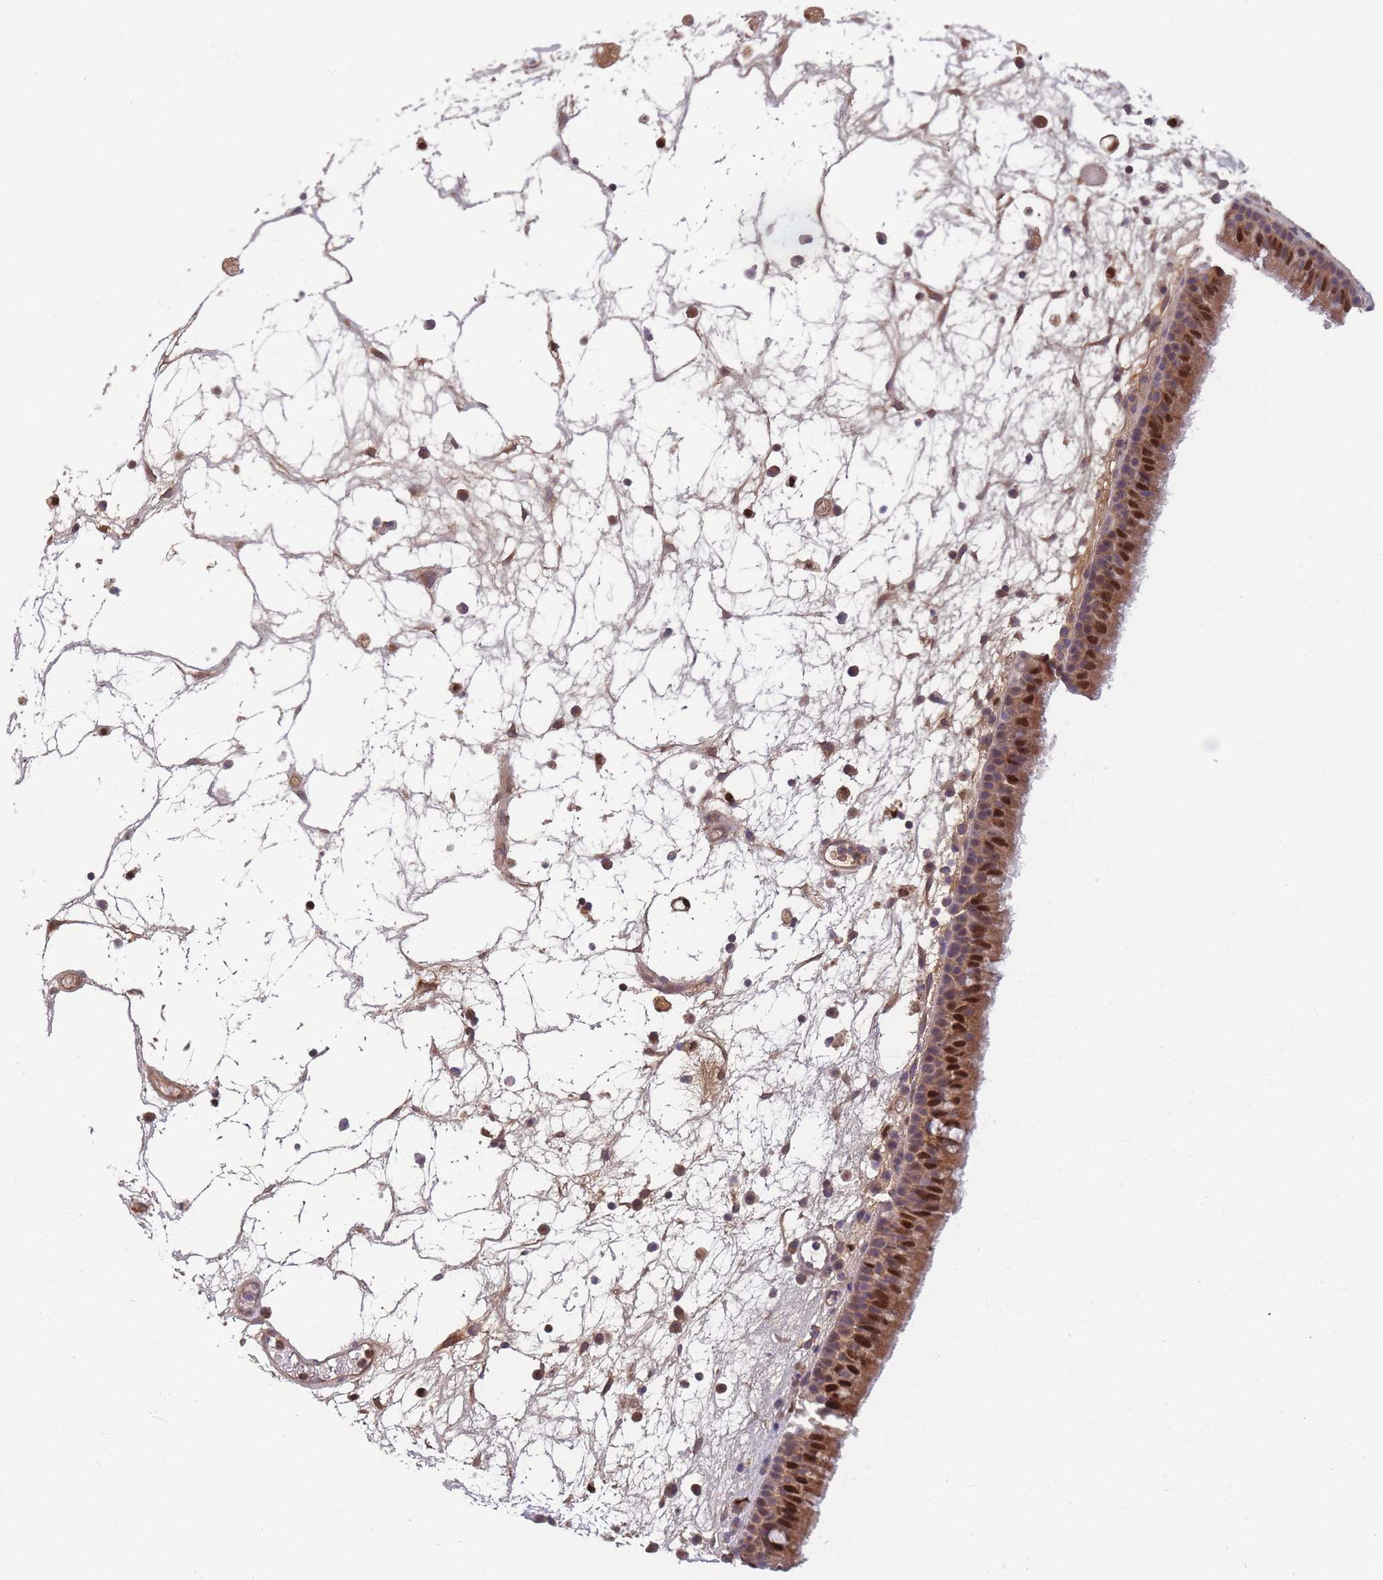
{"staining": {"intensity": "strong", "quantity": ">75%", "location": "cytoplasmic/membranous,nuclear"}, "tissue": "nasopharynx", "cell_type": "Respiratory epithelial cells", "image_type": "normal", "snomed": [{"axis": "morphology", "description": "Normal tissue, NOS"}, {"axis": "morphology", "description": "Inflammation, NOS"}, {"axis": "morphology", "description": "Malignant melanoma, Metastatic site"}, {"axis": "topography", "description": "Nasopharynx"}], "caption": "Protein expression by IHC reveals strong cytoplasmic/membranous,nuclear positivity in about >75% of respiratory epithelial cells in benign nasopharynx.", "gene": "FAM153A", "patient": {"sex": "male", "age": 70}}